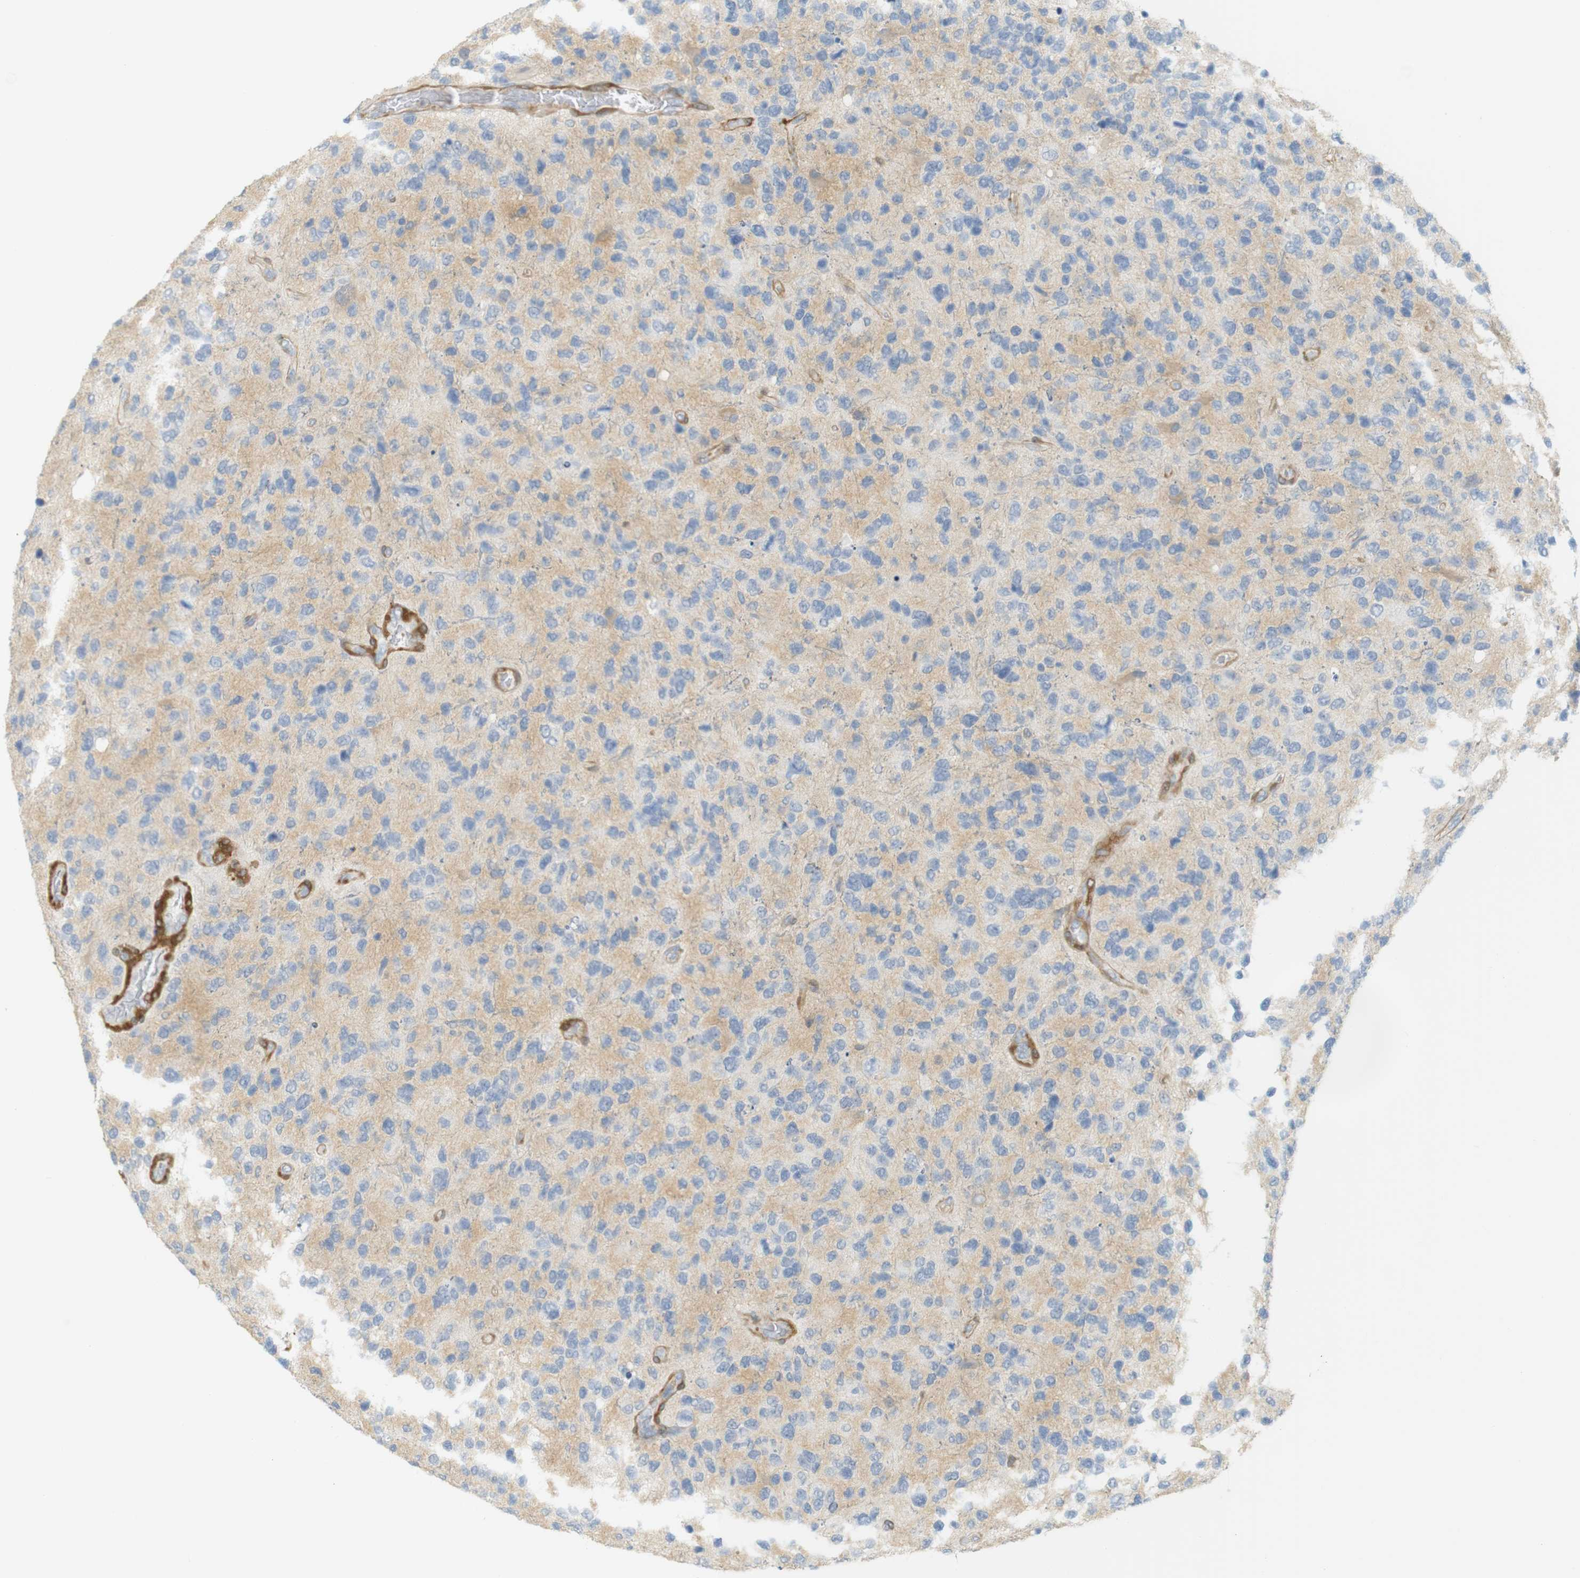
{"staining": {"intensity": "weak", "quantity": "<25%", "location": "cytoplasmic/membranous"}, "tissue": "glioma", "cell_type": "Tumor cells", "image_type": "cancer", "snomed": [{"axis": "morphology", "description": "Glioma, malignant, High grade"}, {"axis": "topography", "description": "Brain"}], "caption": "DAB immunohistochemical staining of high-grade glioma (malignant) reveals no significant positivity in tumor cells.", "gene": "PDE3A", "patient": {"sex": "female", "age": 58}}